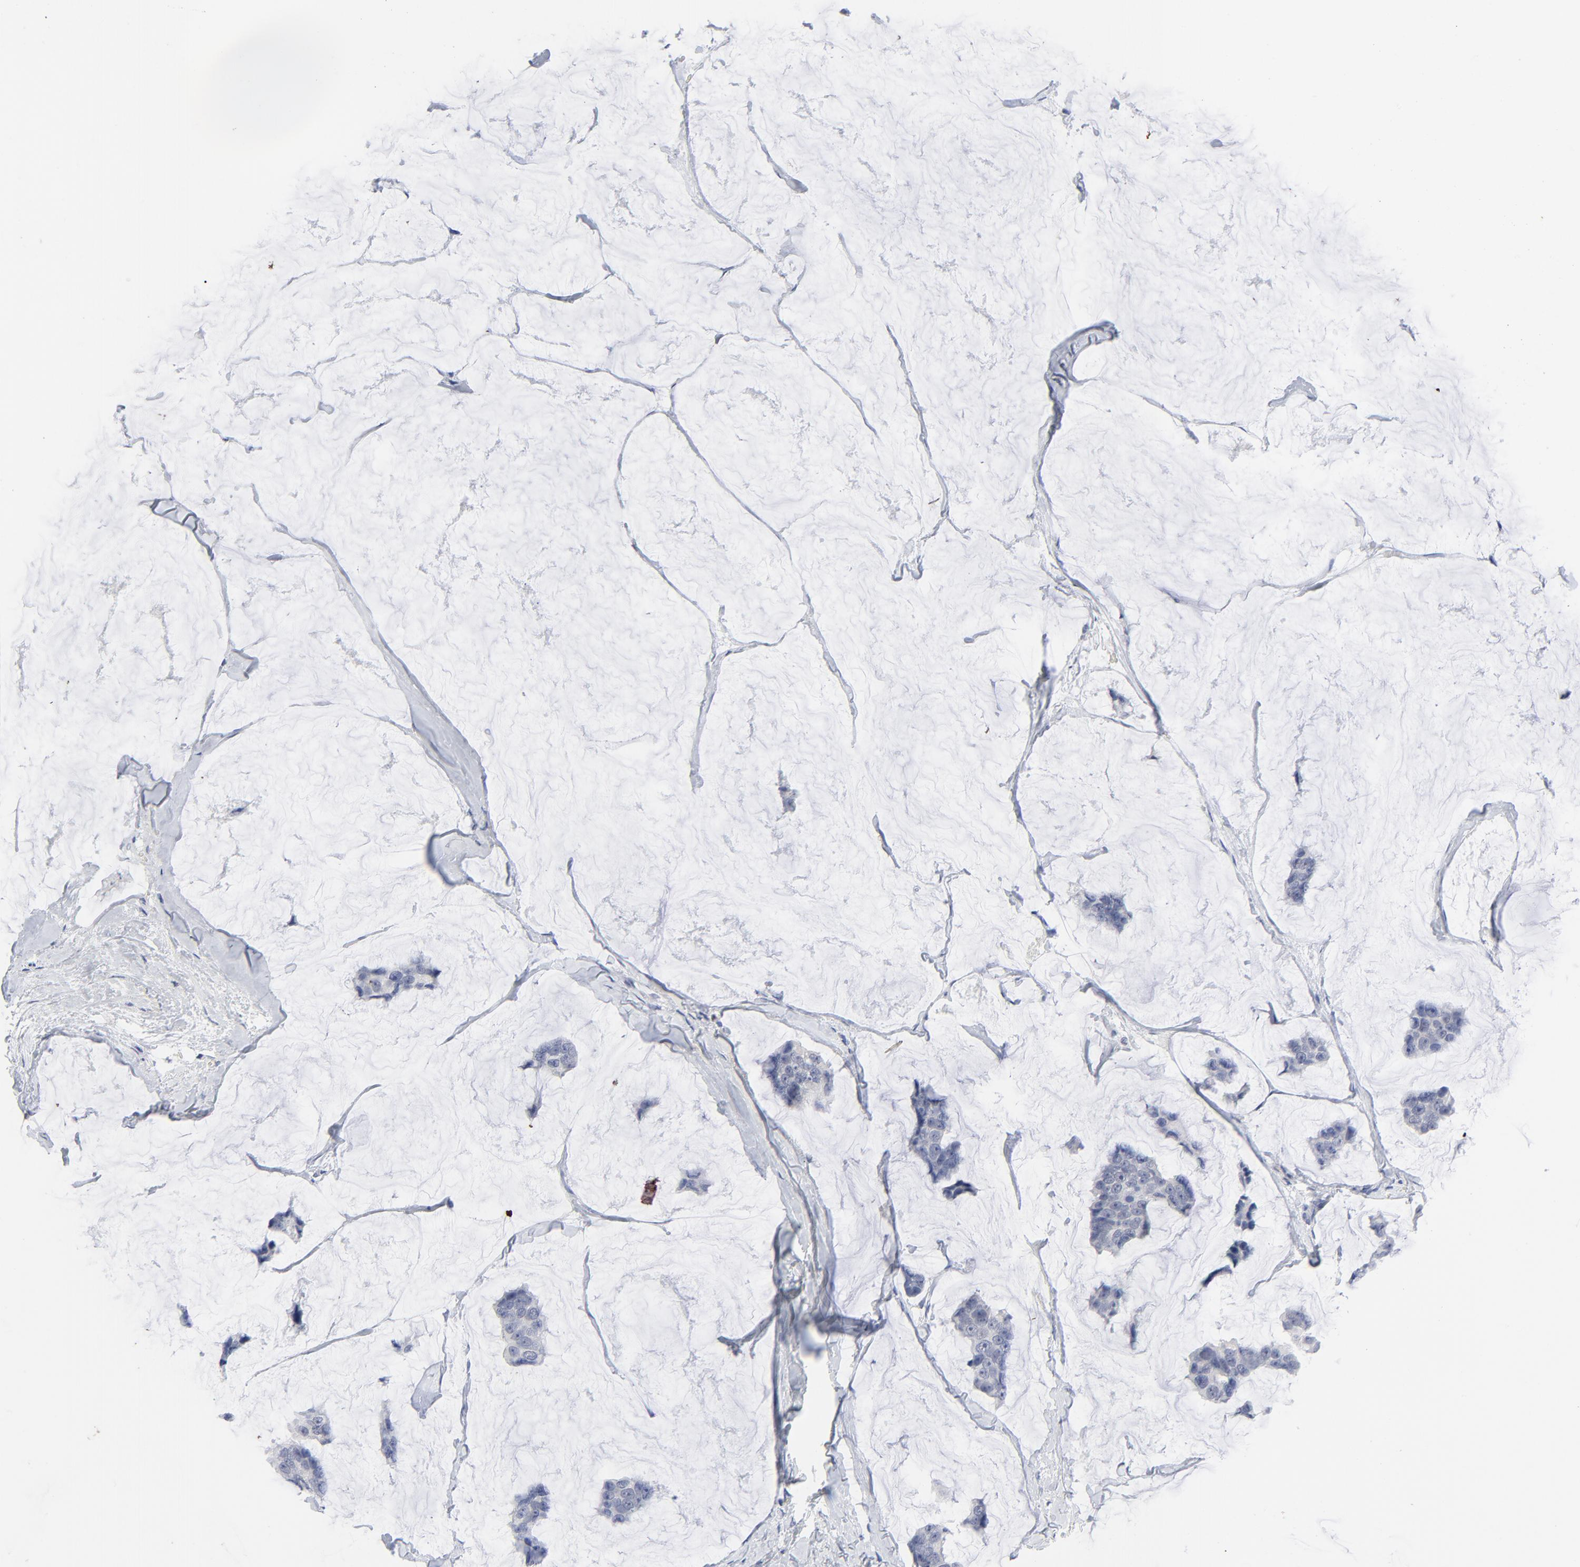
{"staining": {"intensity": "negative", "quantity": "none", "location": "none"}, "tissue": "breast cancer", "cell_type": "Tumor cells", "image_type": "cancer", "snomed": [{"axis": "morphology", "description": "Normal tissue, NOS"}, {"axis": "morphology", "description": "Duct carcinoma"}, {"axis": "topography", "description": "Breast"}], "caption": "Breast cancer was stained to show a protein in brown. There is no significant staining in tumor cells.", "gene": "CLEC4G", "patient": {"sex": "female", "age": 50}}